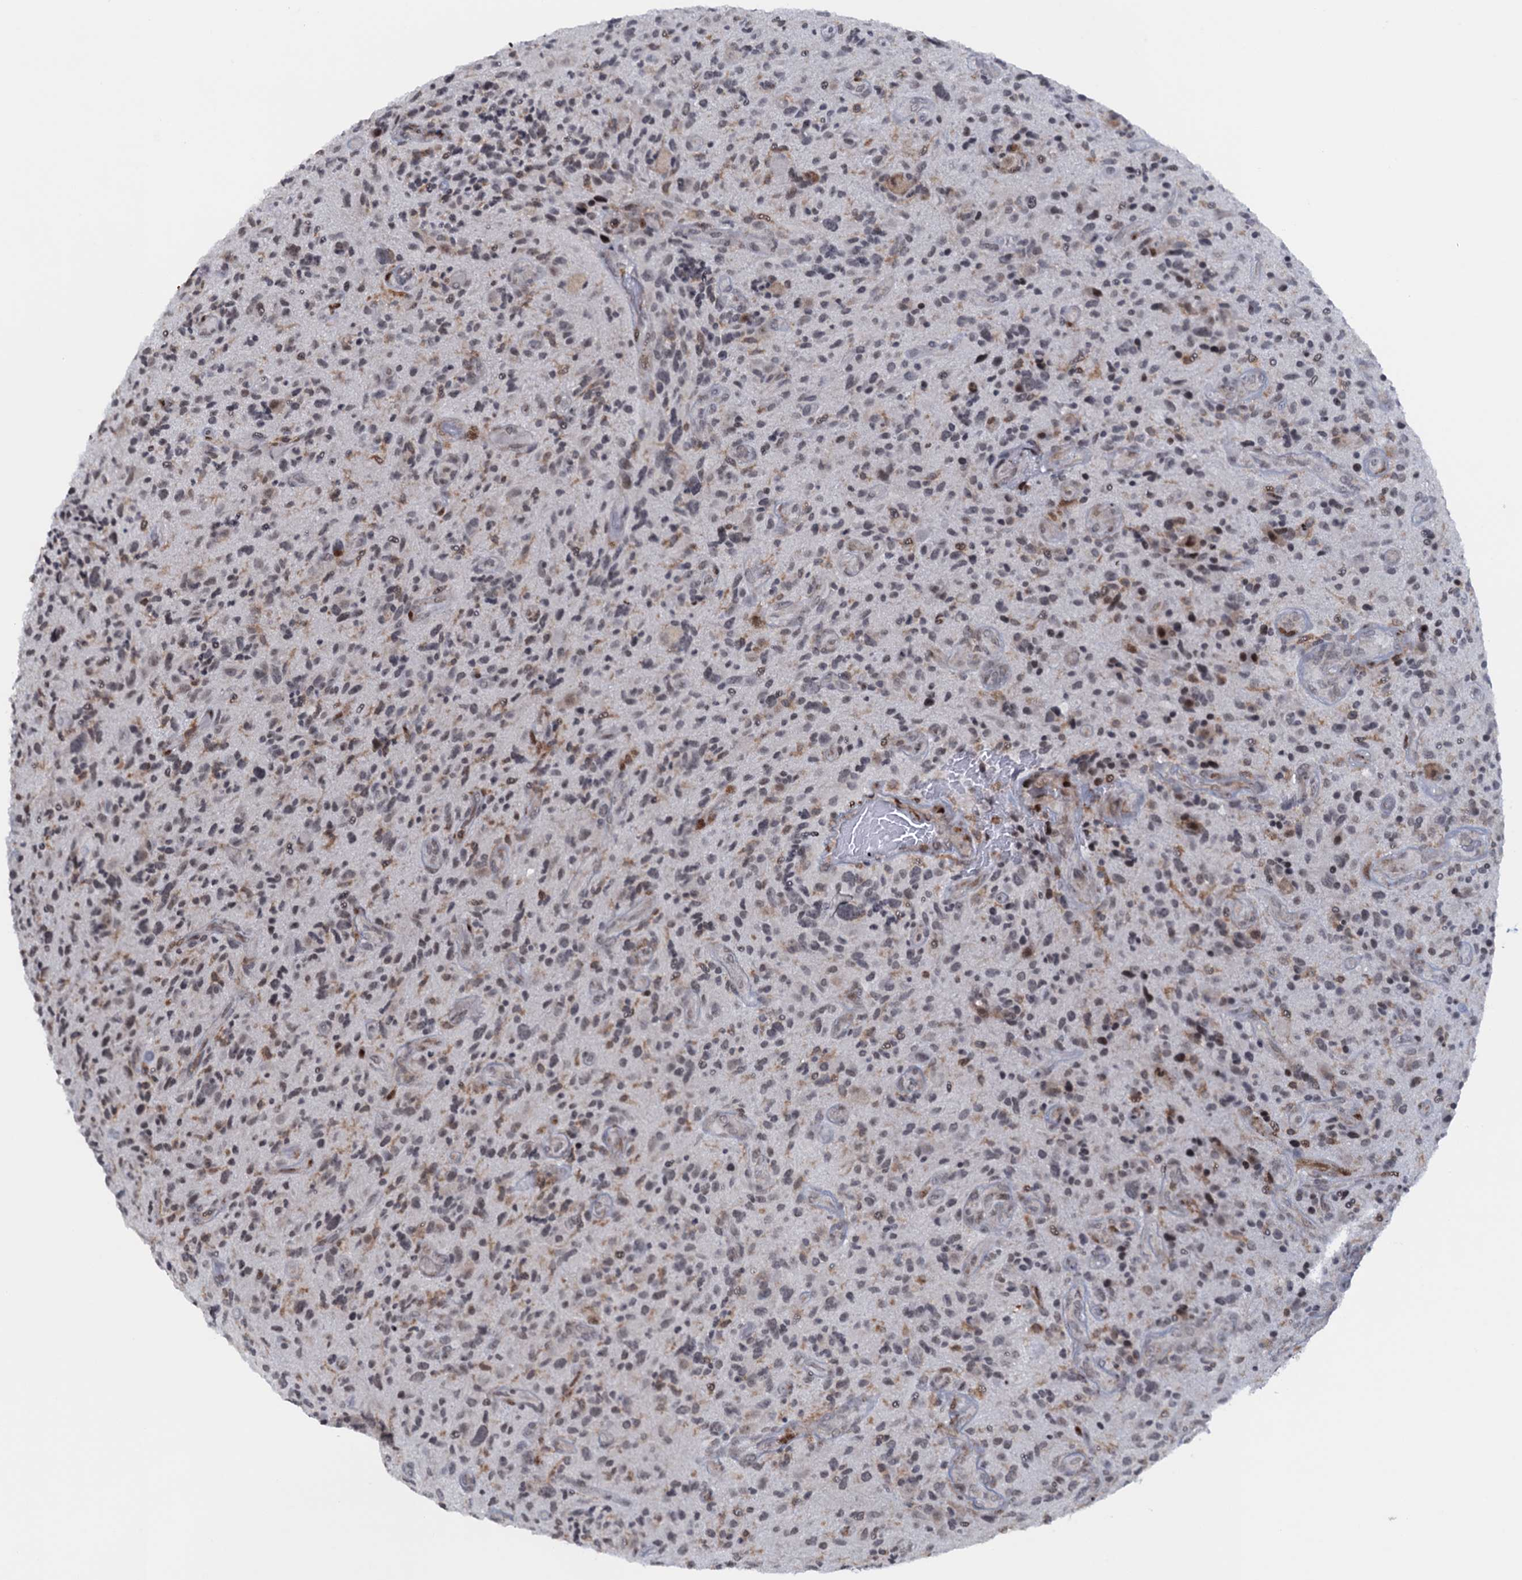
{"staining": {"intensity": "weak", "quantity": "<25%", "location": "cytoplasmic/membranous,nuclear"}, "tissue": "glioma", "cell_type": "Tumor cells", "image_type": "cancer", "snomed": [{"axis": "morphology", "description": "Glioma, malignant, High grade"}, {"axis": "topography", "description": "Brain"}], "caption": "Tumor cells show no significant protein positivity in malignant high-grade glioma.", "gene": "FYB1", "patient": {"sex": "male", "age": 47}}